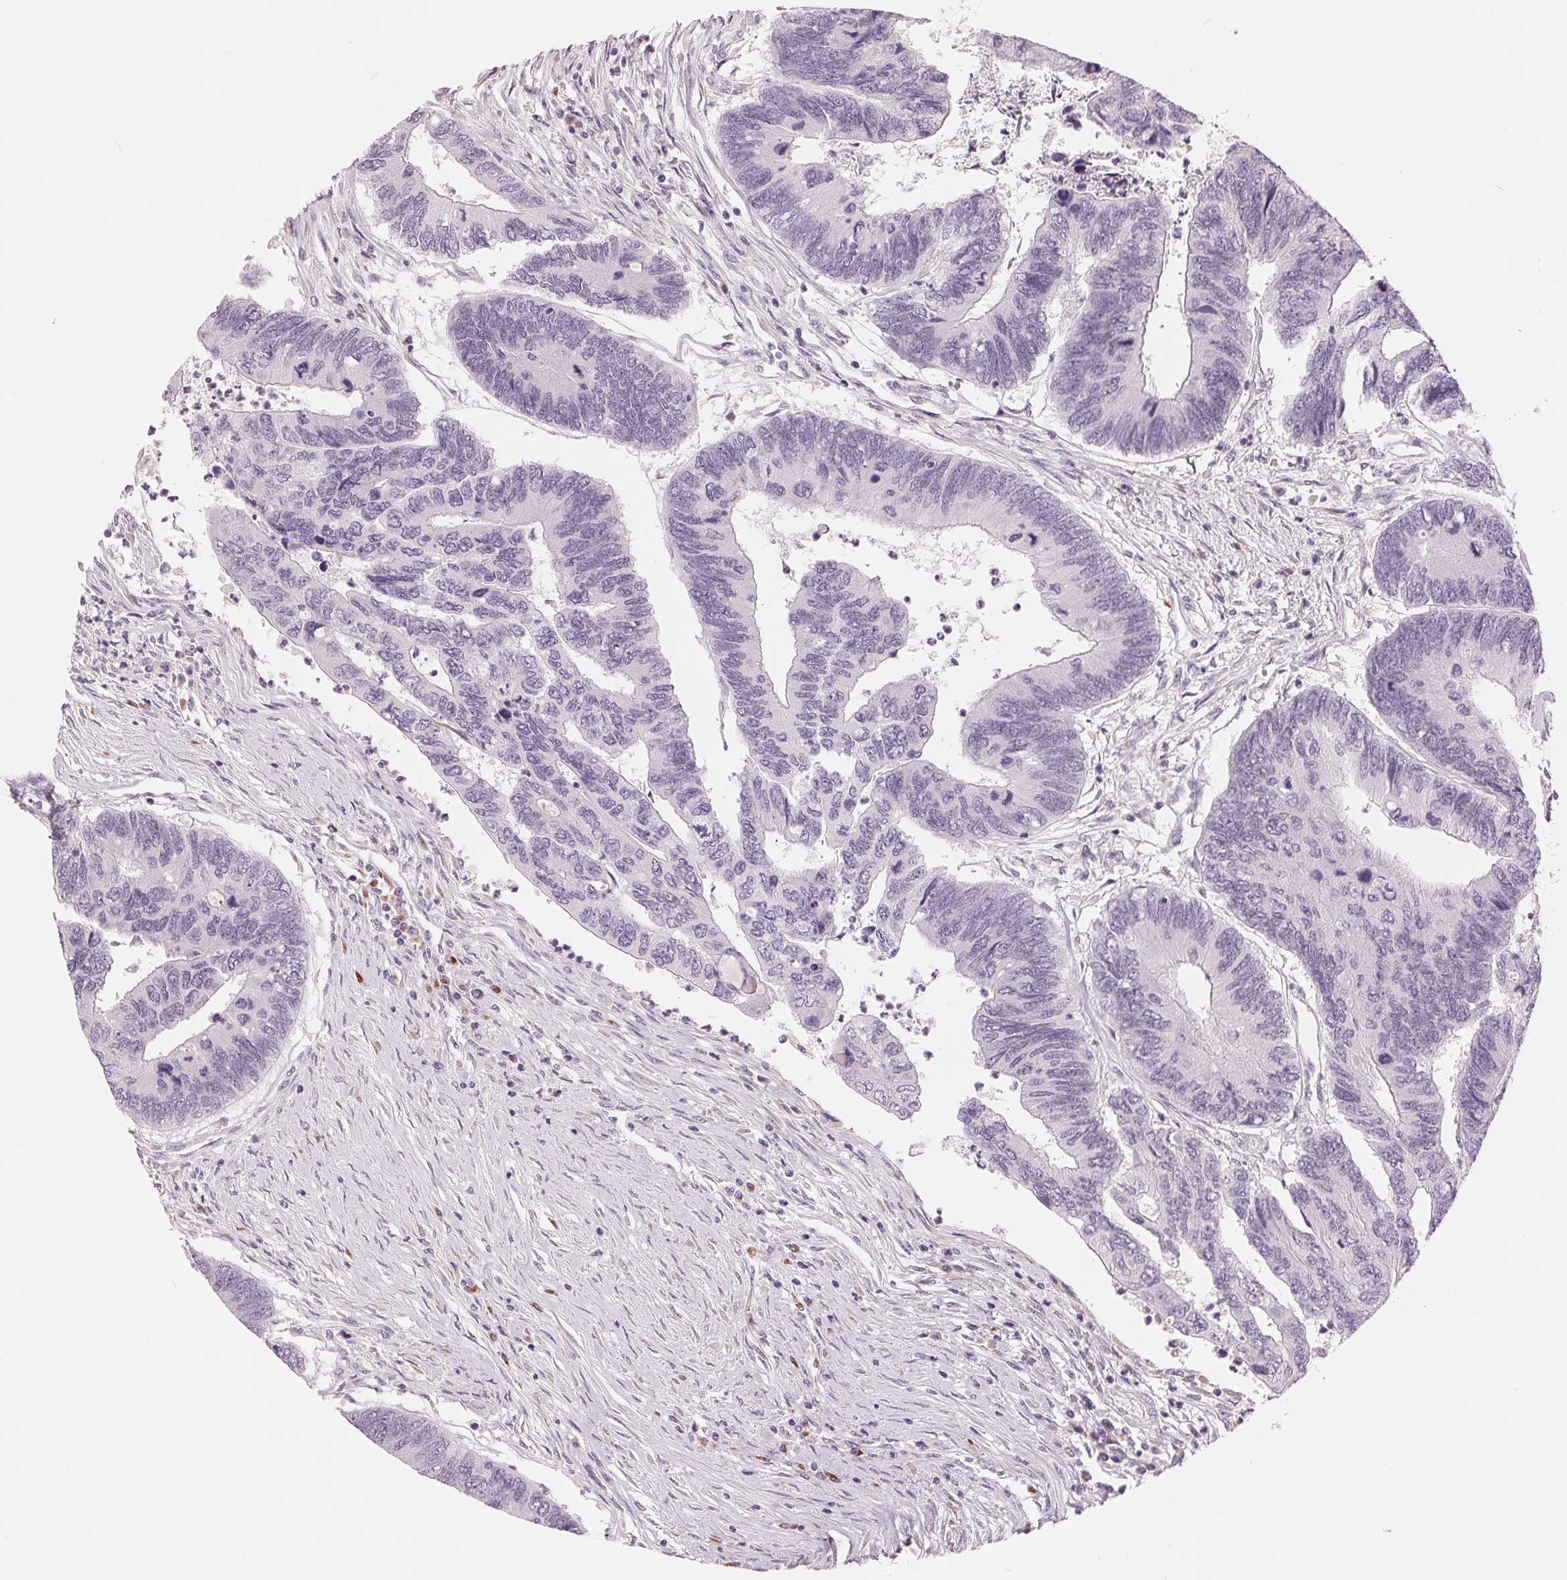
{"staining": {"intensity": "negative", "quantity": "none", "location": "none"}, "tissue": "colorectal cancer", "cell_type": "Tumor cells", "image_type": "cancer", "snomed": [{"axis": "morphology", "description": "Adenocarcinoma, NOS"}, {"axis": "topography", "description": "Colon"}], "caption": "Immunohistochemical staining of human adenocarcinoma (colorectal) reveals no significant positivity in tumor cells.", "gene": "IL9R", "patient": {"sex": "female", "age": 67}}